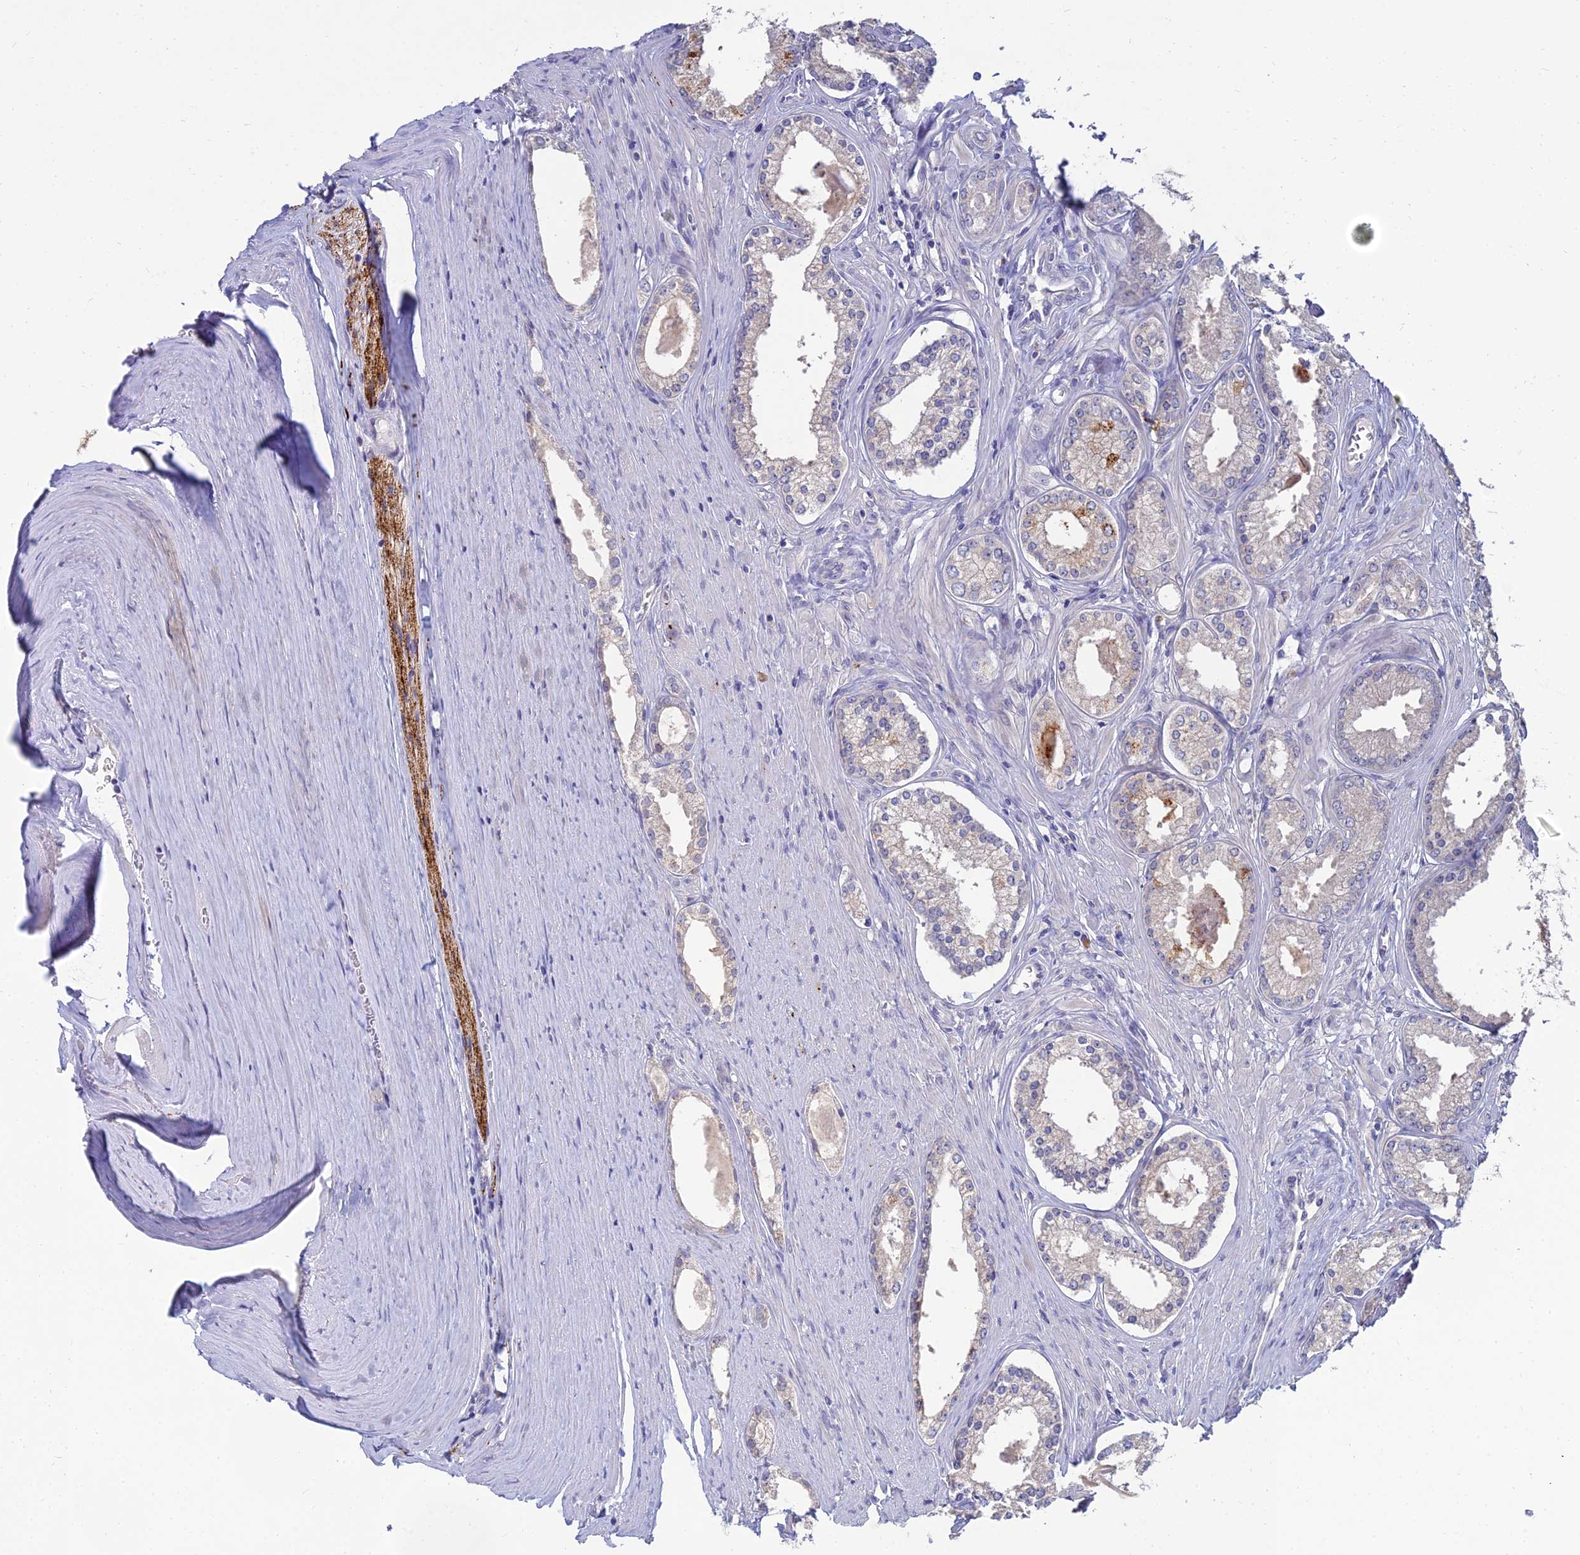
{"staining": {"intensity": "moderate", "quantity": "<25%", "location": "cytoplasmic/membranous"}, "tissue": "prostate cancer", "cell_type": "Tumor cells", "image_type": "cancer", "snomed": [{"axis": "morphology", "description": "Adenocarcinoma, High grade"}, {"axis": "topography", "description": "Prostate"}], "caption": "High-grade adenocarcinoma (prostate) stained with a brown dye displays moderate cytoplasmic/membranous positive staining in approximately <25% of tumor cells.", "gene": "NPY", "patient": {"sex": "male", "age": 68}}